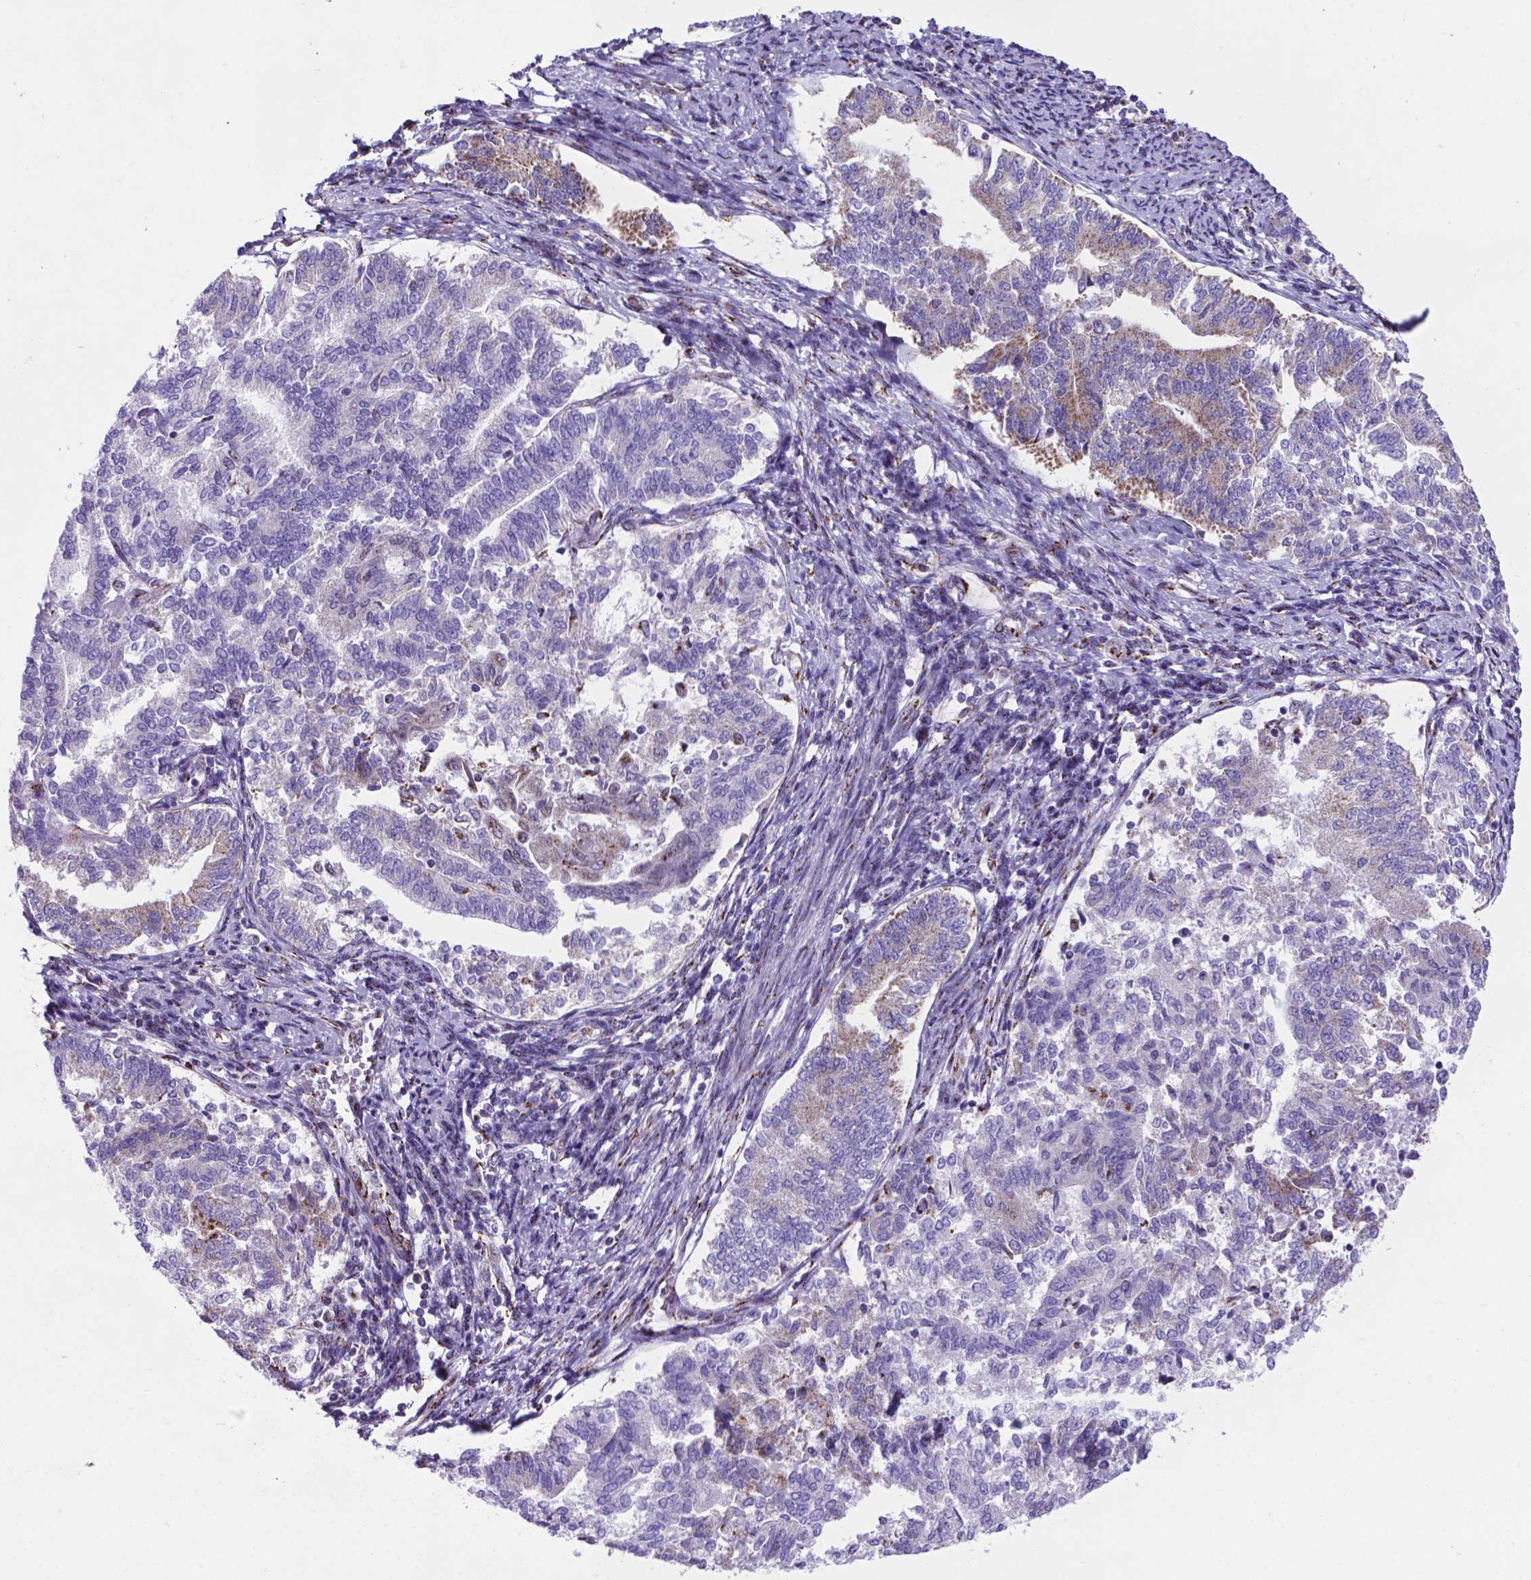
{"staining": {"intensity": "moderate", "quantity": "<25%", "location": "cytoplasmic/membranous"}, "tissue": "endometrial cancer", "cell_type": "Tumor cells", "image_type": "cancer", "snomed": [{"axis": "morphology", "description": "Adenocarcinoma, NOS"}, {"axis": "topography", "description": "Endometrium"}], "caption": "Immunohistochemical staining of human endometrial cancer (adenocarcinoma) displays moderate cytoplasmic/membranous protein expression in about <25% of tumor cells. (brown staining indicates protein expression, while blue staining denotes nuclei).", "gene": "MRPL10", "patient": {"sex": "female", "age": 65}}